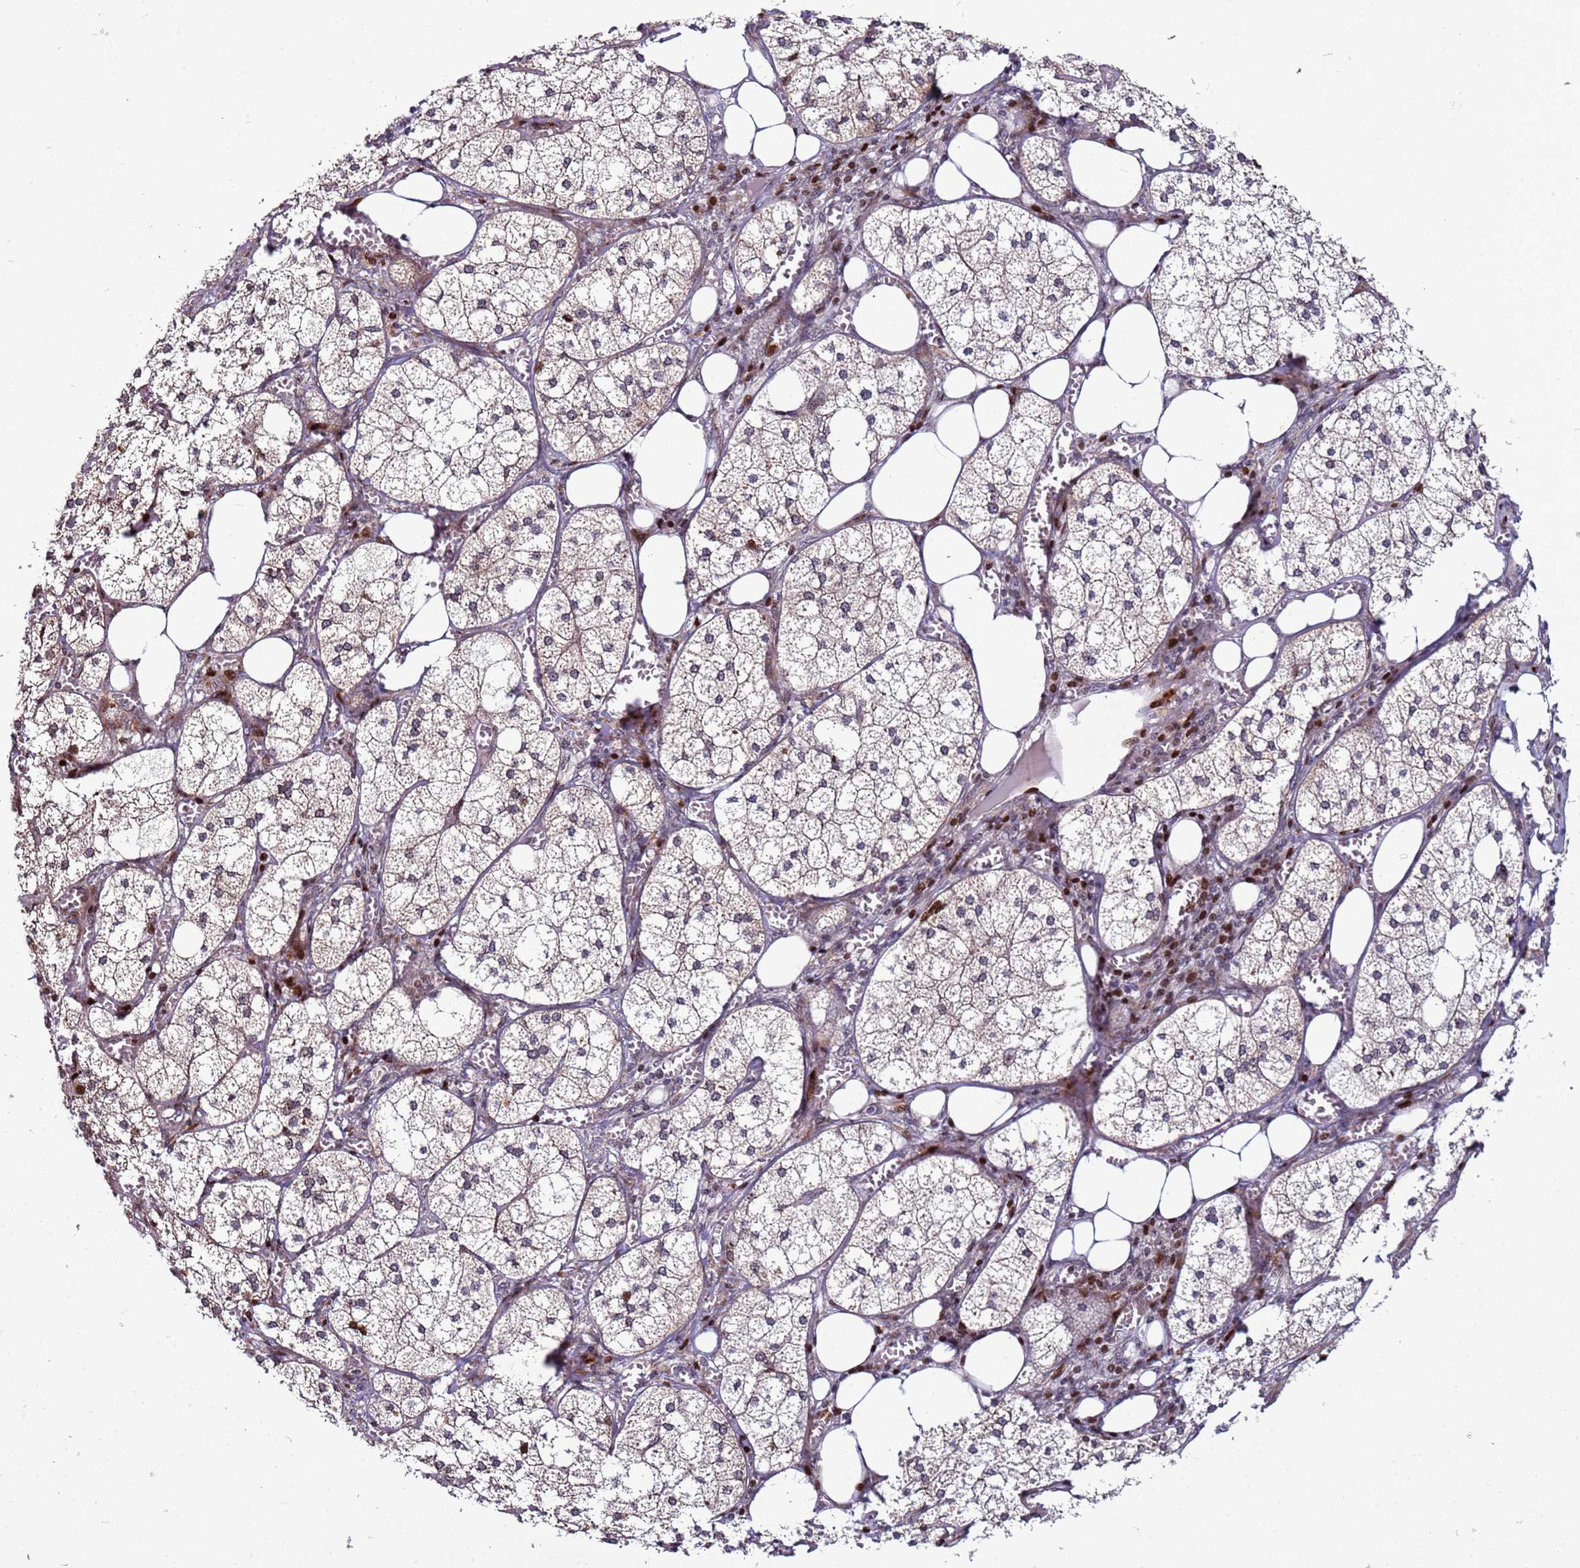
{"staining": {"intensity": "strong", "quantity": "25%-75%", "location": "cytoplasmic/membranous,nuclear"}, "tissue": "adrenal gland", "cell_type": "Glandular cells", "image_type": "normal", "snomed": [{"axis": "morphology", "description": "Normal tissue, NOS"}, {"axis": "topography", "description": "Adrenal gland"}], "caption": "Adrenal gland stained for a protein (brown) displays strong cytoplasmic/membranous,nuclear positive staining in about 25%-75% of glandular cells.", "gene": "WBP11", "patient": {"sex": "female", "age": 61}}